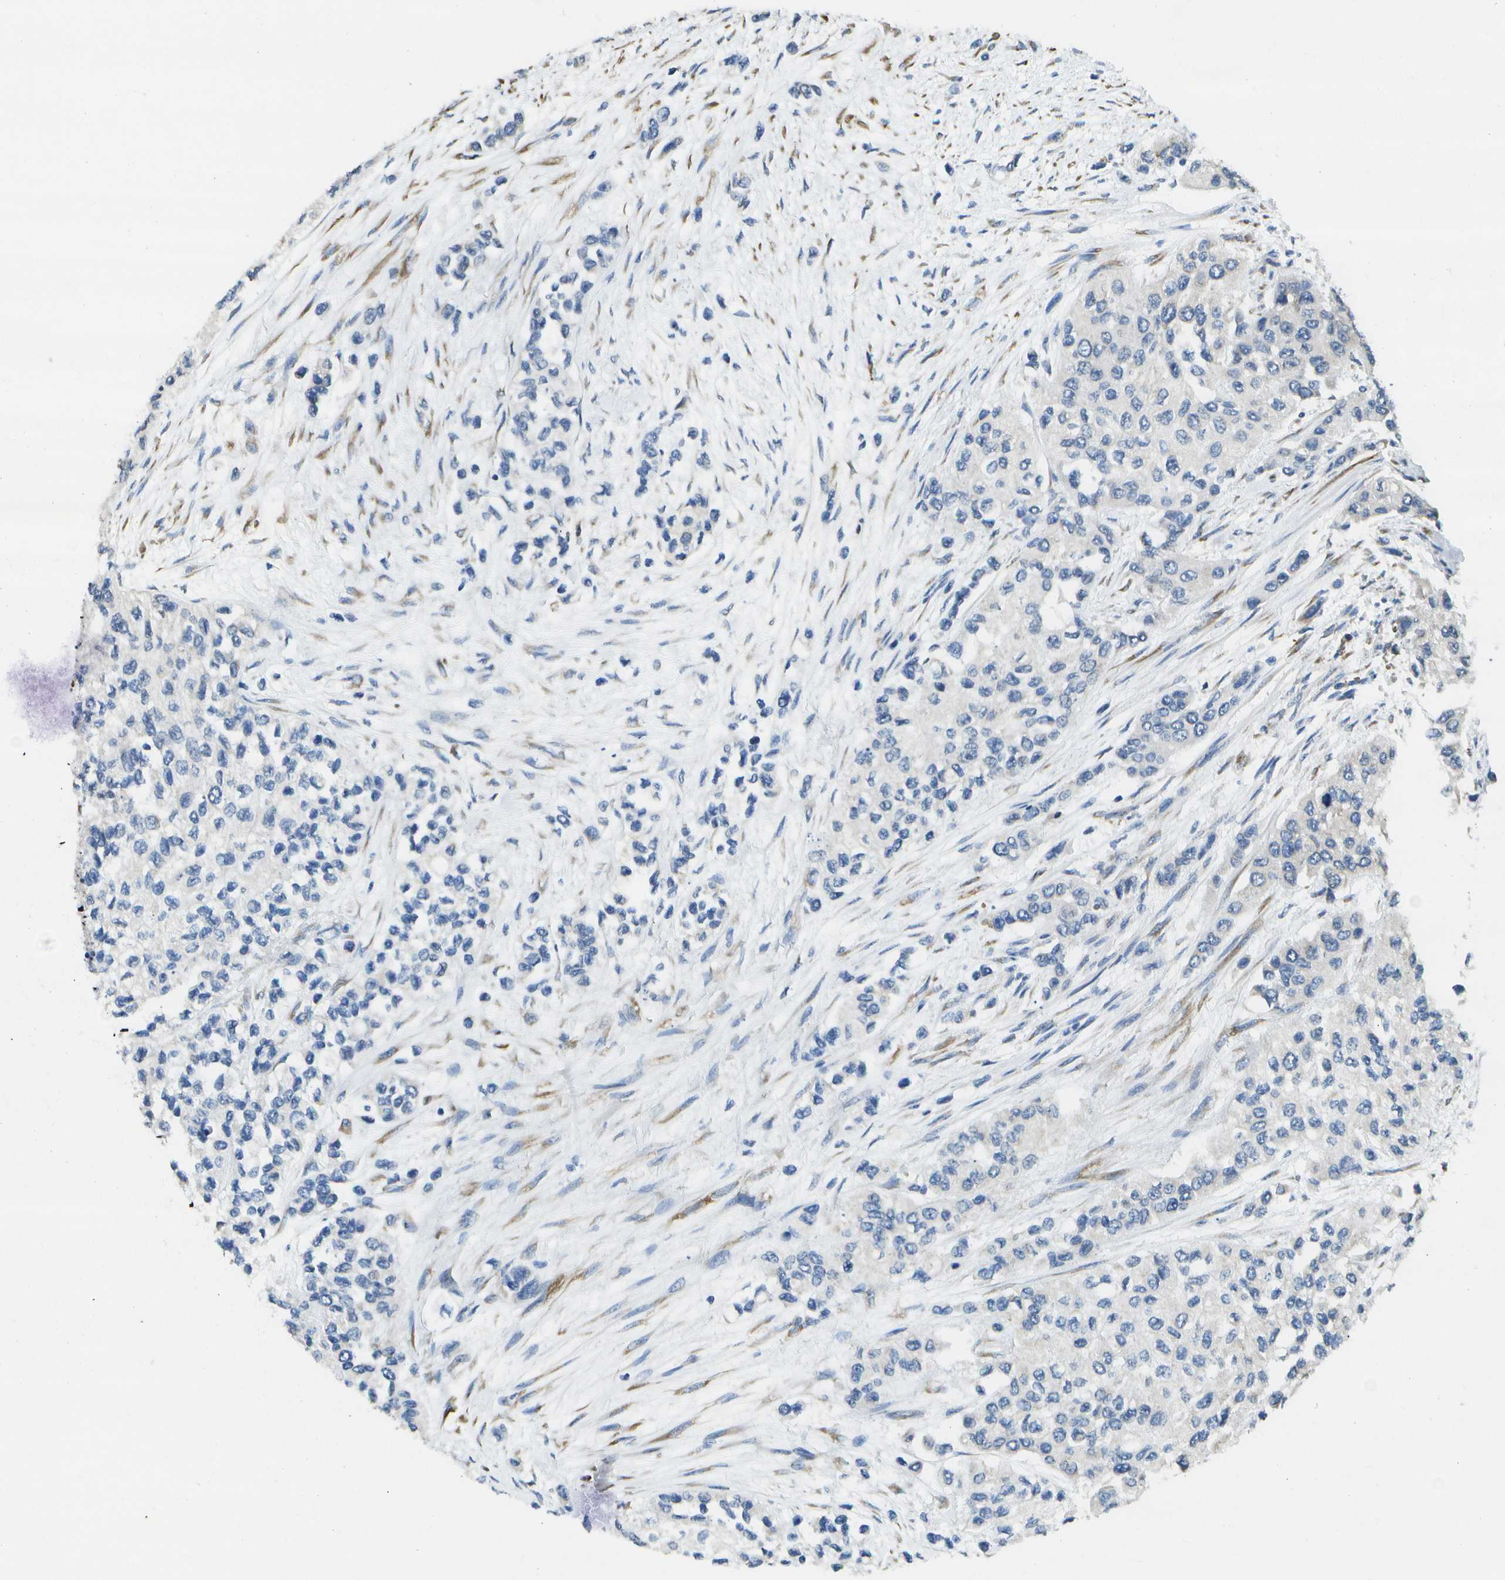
{"staining": {"intensity": "negative", "quantity": "none", "location": "none"}, "tissue": "urothelial cancer", "cell_type": "Tumor cells", "image_type": "cancer", "snomed": [{"axis": "morphology", "description": "Urothelial carcinoma, High grade"}, {"axis": "topography", "description": "Urinary bladder"}], "caption": "High-grade urothelial carcinoma stained for a protein using immunohistochemistry (IHC) shows no expression tumor cells.", "gene": "DSE", "patient": {"sex": "female", "age": 56}}